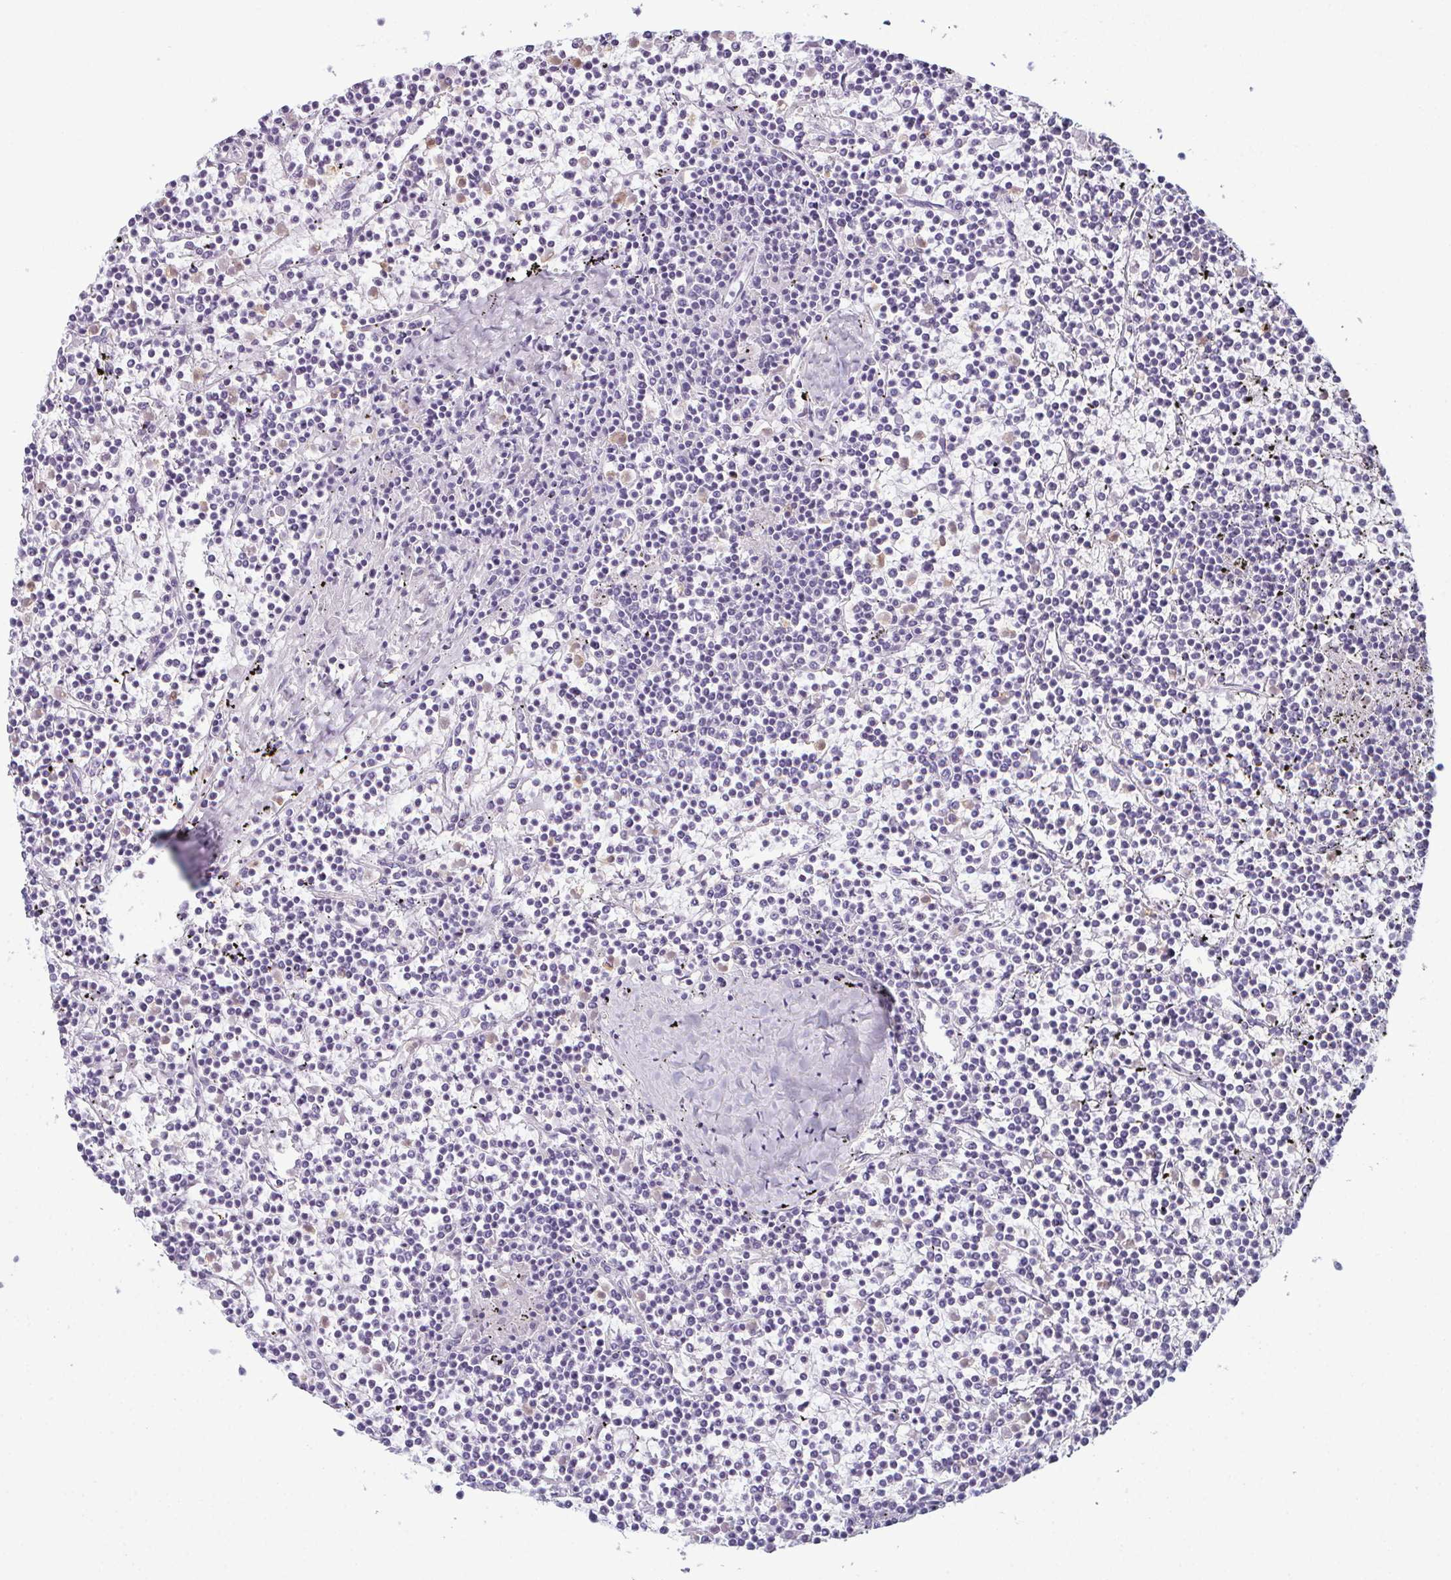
{"staining": {"intensity": "negative", "quantity": "none", "location": "none"}, "tissue": "lymphoma", "cell_type": "Tumor cells", "image_type": "cancer", "snomed": [{"axis": "morphology", "description": "Malignant lymphoma, non-Hodgkin's type, Low grade"}, {"axis": "topography", "description": "Spleen"}], "caption": "IHC histopathology image of lymphoma stained for a protein (brown), which shows no staining in tumor cells.", "gene": "CDA", "patient": {"sex": "female", "age": 19}}